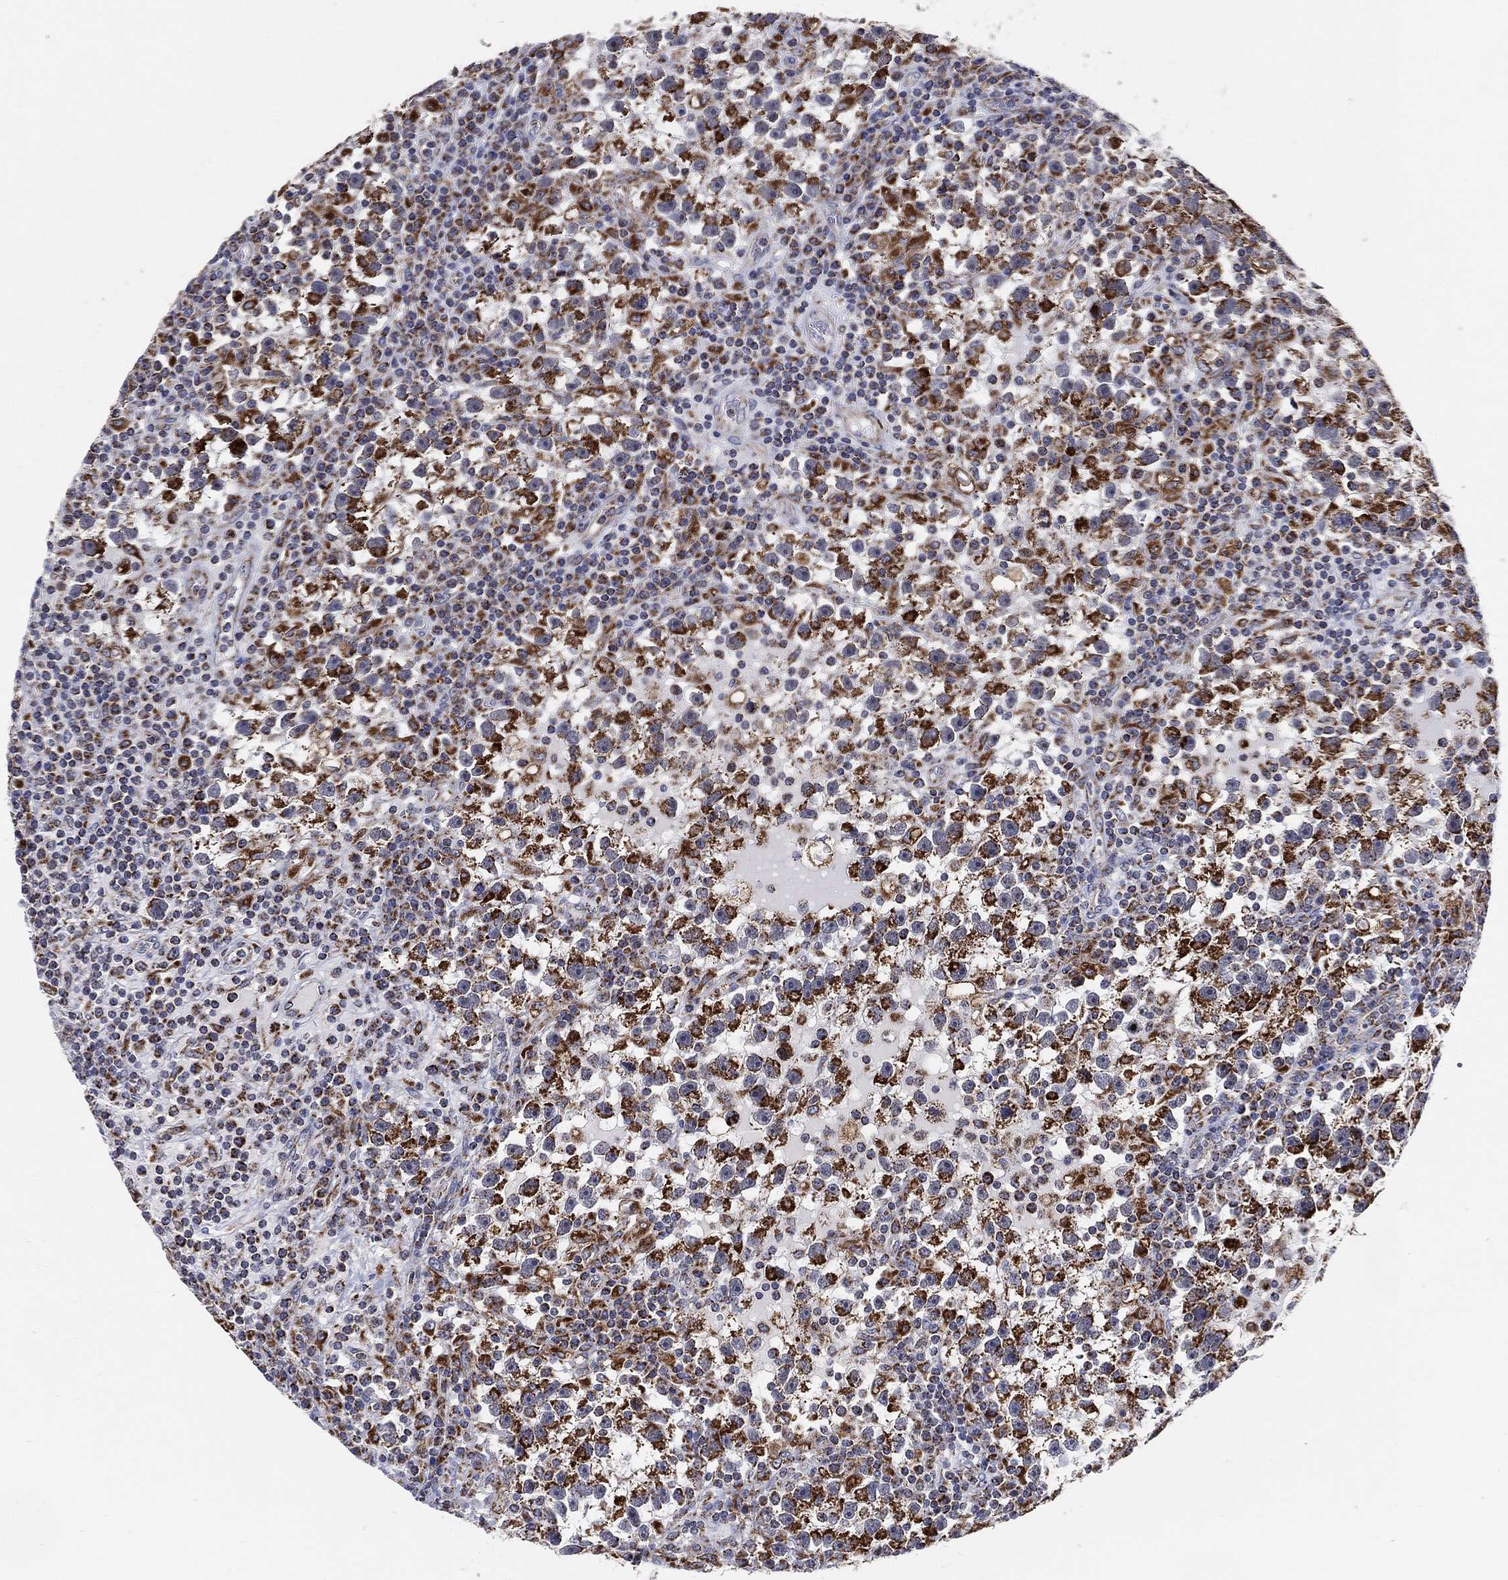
{"staining": {"intensity": "strong", "quantity": ">75%", "location": "cytoplasmic/membranous"}, "tissue": "testis cancer", "cell_type": "Tumor cells", "image_type": "cancer", "snomed": [{"axis": "morphology", "description": "Seminoma, NOS"}, {"axis": "topography", "description": "Testis"}], "caption": "Seminoma (testis) stained for a protein shows strong cytoplasmic/membranous positivity in tumor cells.", "gene": "GCAT", "patient": {"sex": "male", "age": 47}}